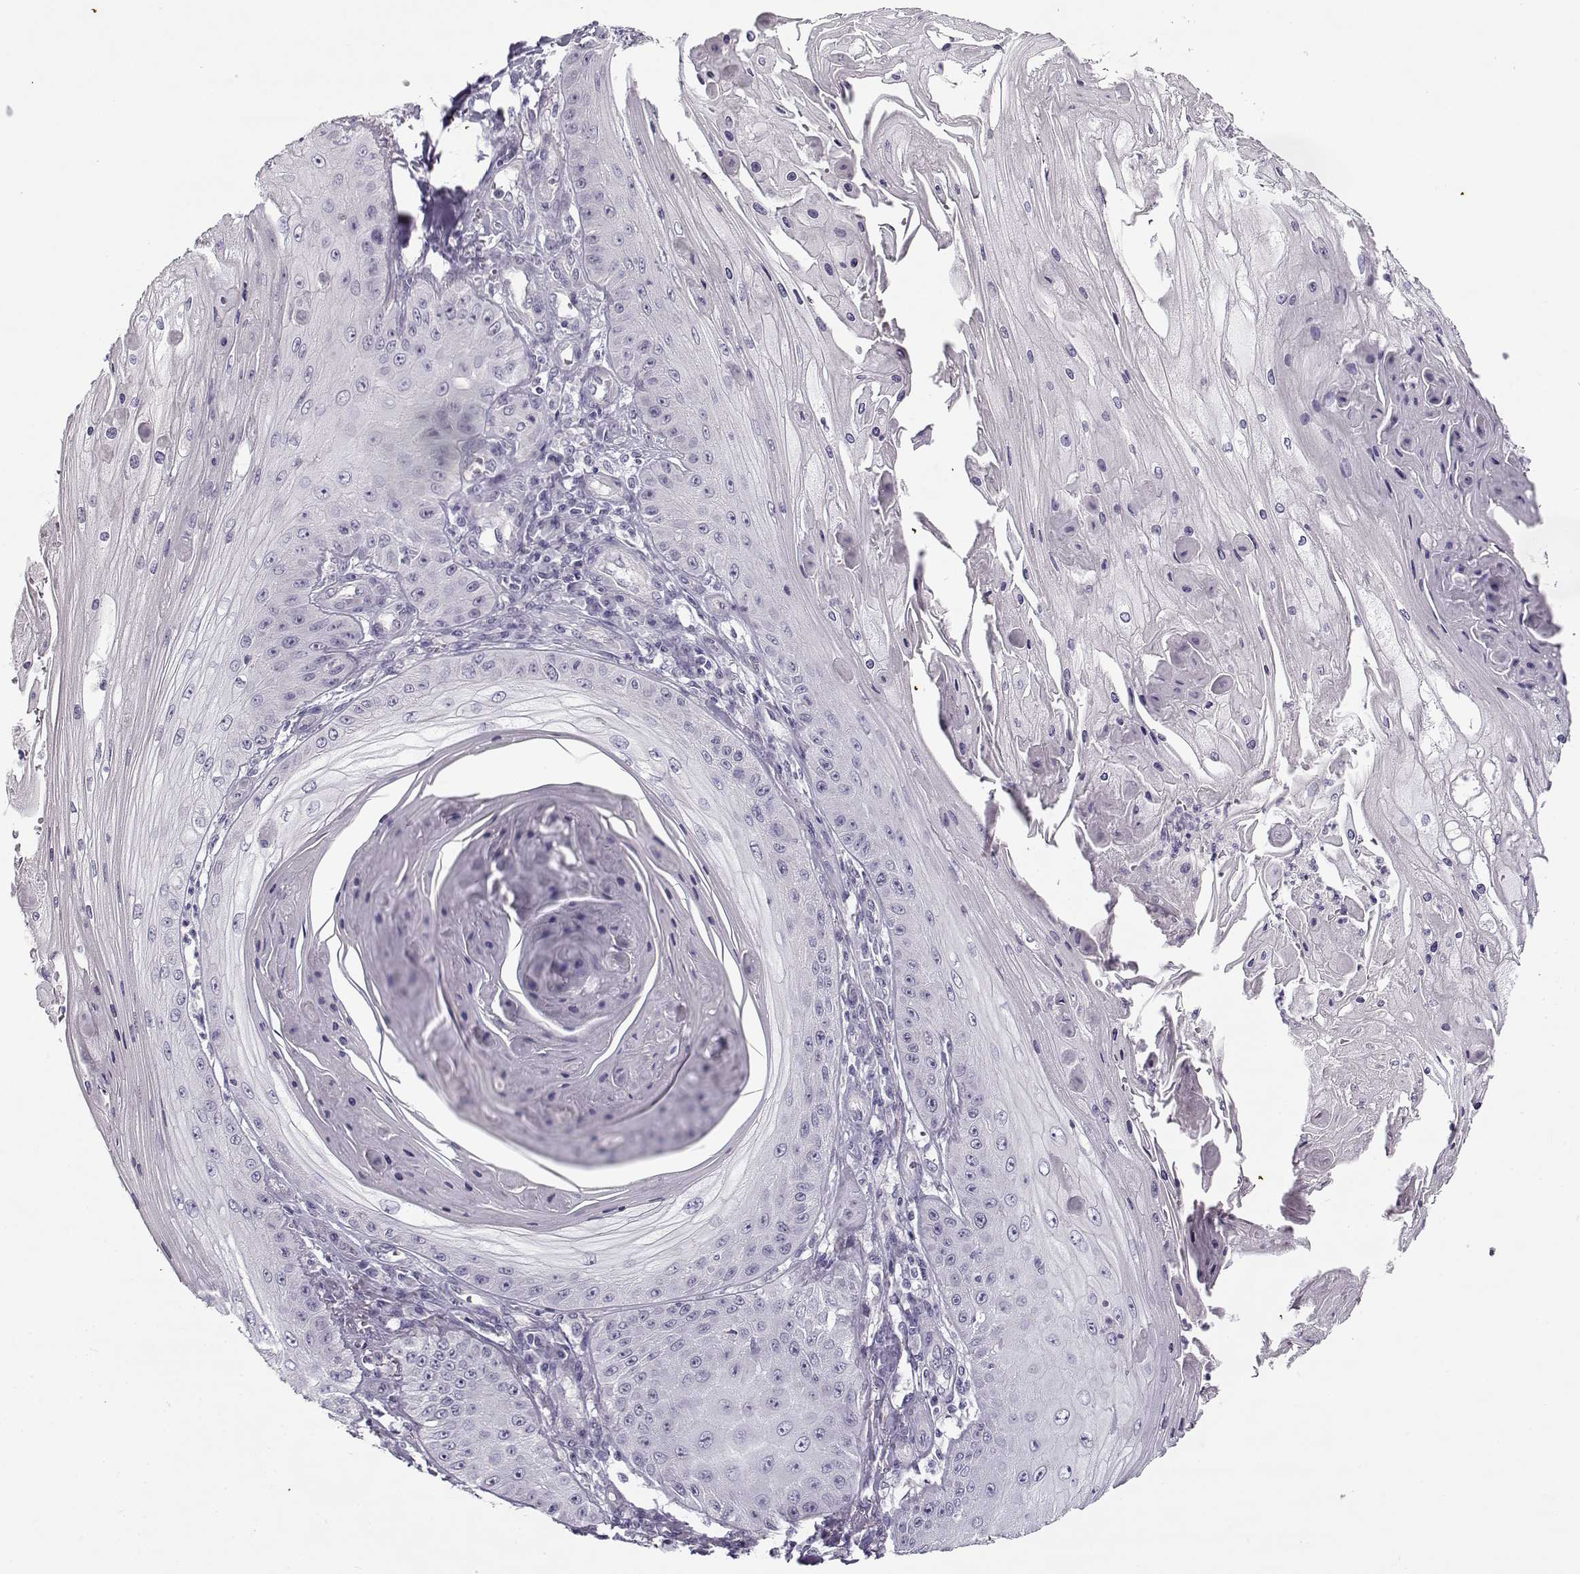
{"staining": {"intensity": "negative", "quantity": "none", "location": "none"}, "tissue": "skin cancer", "cell_type": "Tumor cells", "image_type": "cancer", "snomed": [{"axis": "morphology", "description": "Squamous cell carcinoma, NOS"}, {"axis": "topography", "description": "Skin"}], "caption": "Immunohistochemistry (IHC) photomicrograph of neoplastic tissue: skin cancer stained with DAB exhibits no significant protein positivity in tumor cells. Nuclei are stained in blue.", "gene": "TEX55", "patient": {"sex": "male", "age": 70}}